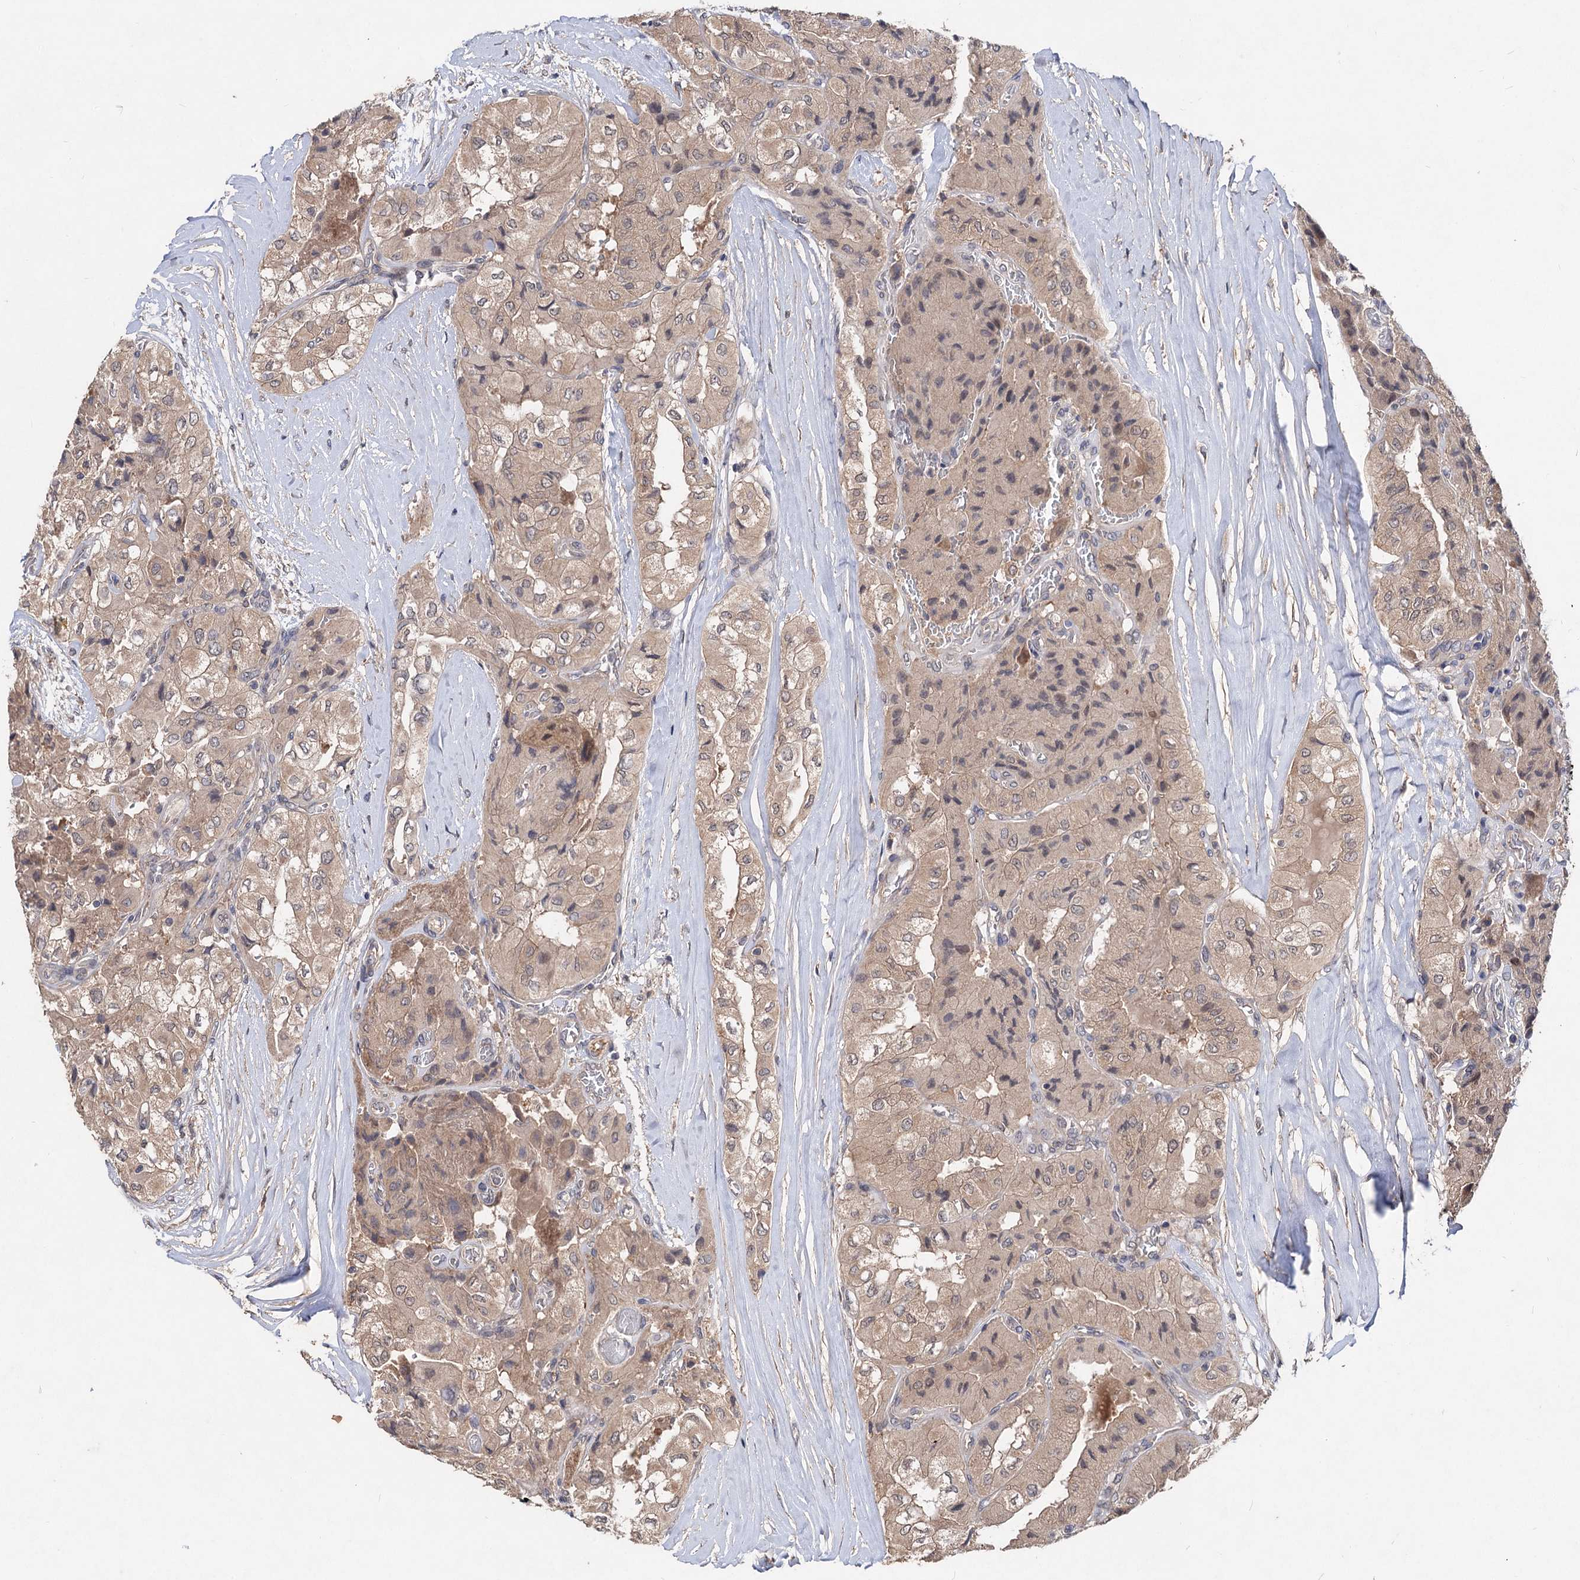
{"staining": {"intensity": "weak", "quantity": ">75%", "location": "cytoplasmic/membranous,nuclear"}, "tissue": "thyroid cancer", "cell_type": "Tumor cells", "image_type": "cancer", "snomed": [{"axis": "morphology", "description": "Papillary adenocarcinoma, NOS"}, {"axis": "topography", "description": "Thyroid gland"}], "caption": "Weak cytoplasmic/membranous and nuclear positivity is seen in approximately >75% of tumor cells in papillary adenocarcinoma (thyroid). (IHC, brightfield microscopy, high magnification).", "gene": "NUDCD2", "patient": {"sex": "female", "age": 59}}